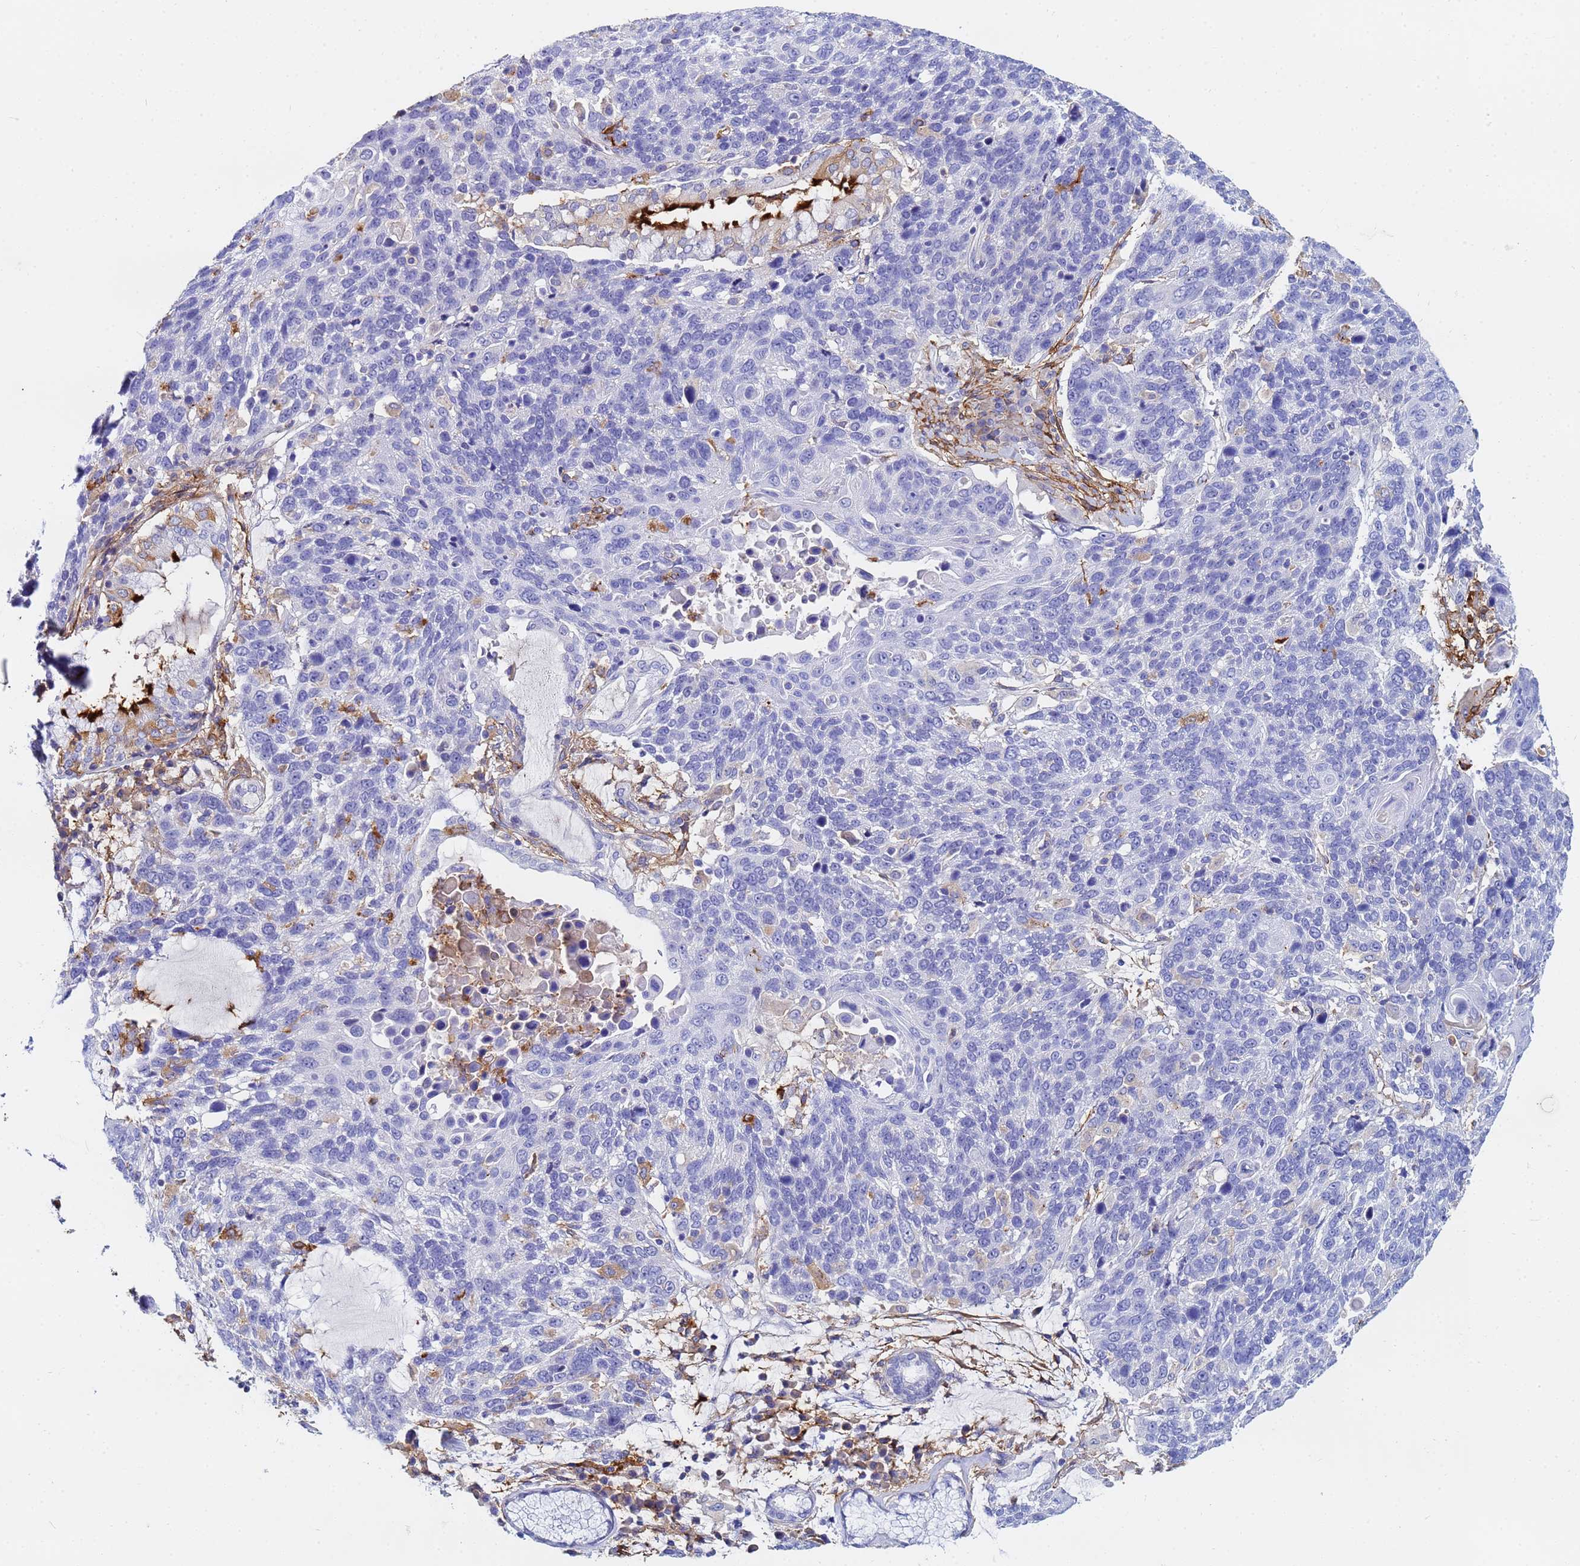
{"staining": {"intensity": "negative", "quantity": "none", "location": "none"}, "tissue": "lung cancer", "cell_type": "Tumor cells", "image_type": "cancer", "snomed": [{"axis": "morphology", "description": "Squamous cell carcinoma, NOS"}, {"axis": "topography", "description": "Lung"}], "caption": "The immunohistochemistry photomicrograph has no significant staining in tumor cells of squamous cell carcinoma (lung) tissue. (DAB immunohistochemistry visualized using brightfield microscopy, high magnification).", "gene": "BASP1", "patient": {"sex": "male", "age": 66}}